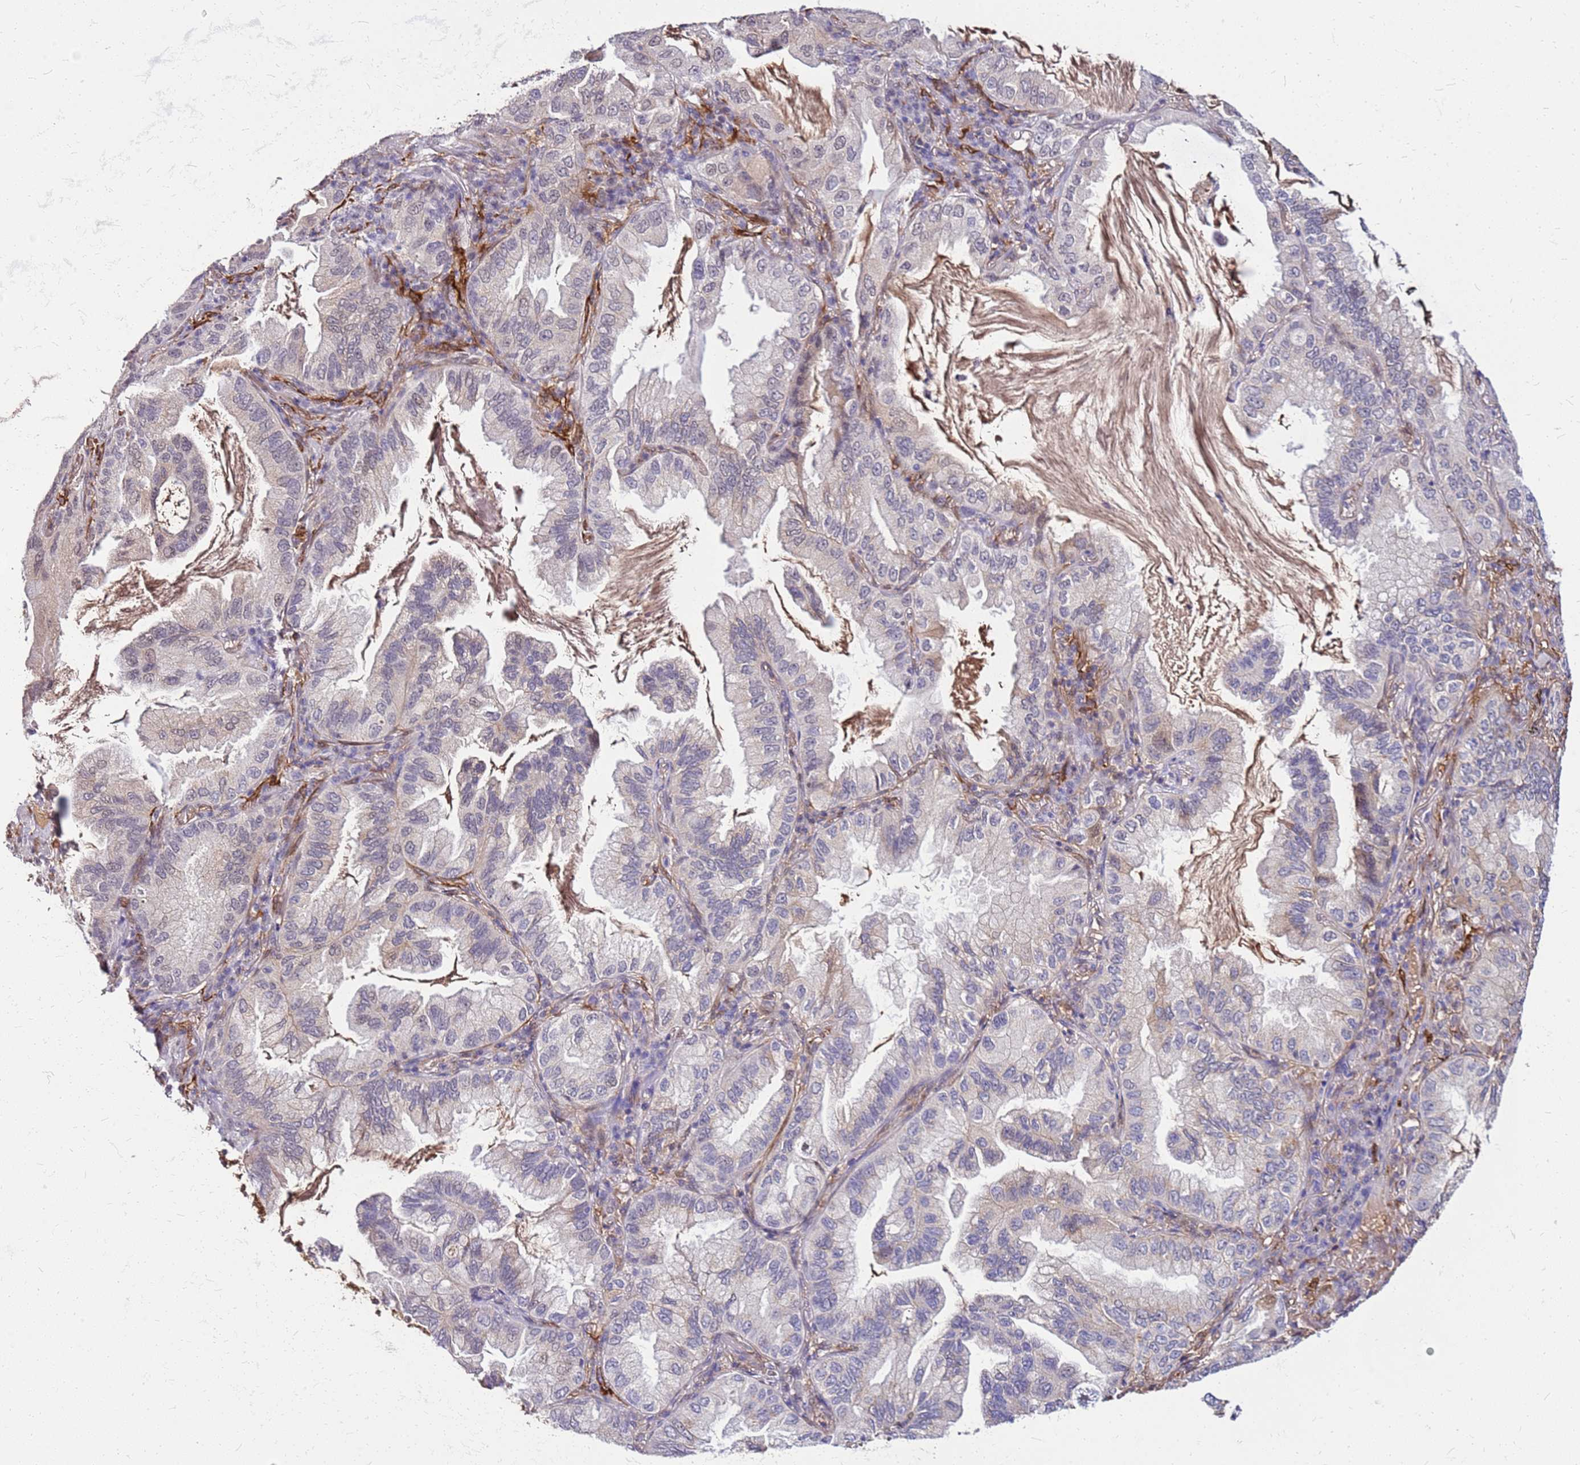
{"staining": {"intensity": "negative", "quantity": "none", "location": "none"}, "tissue": "lung cancer", "cell_type": "Tumor cells", "image_type": "cancer", "snomed": [{"axis": "morphology", "description": "Adenocarcinoma, NOS"}, {"axis": "topography", "description": "Lung"}], "caption": "Tumor cells are negative for protein expression in human lung adenocarcinoma. (DAB (3,3'-diaminobenzidine) immunohistochemistry visualized using brightfield microscopy, high magnification).", "gene": "ALDH1A3", "patient": {"sex": "female", "age": 69}}